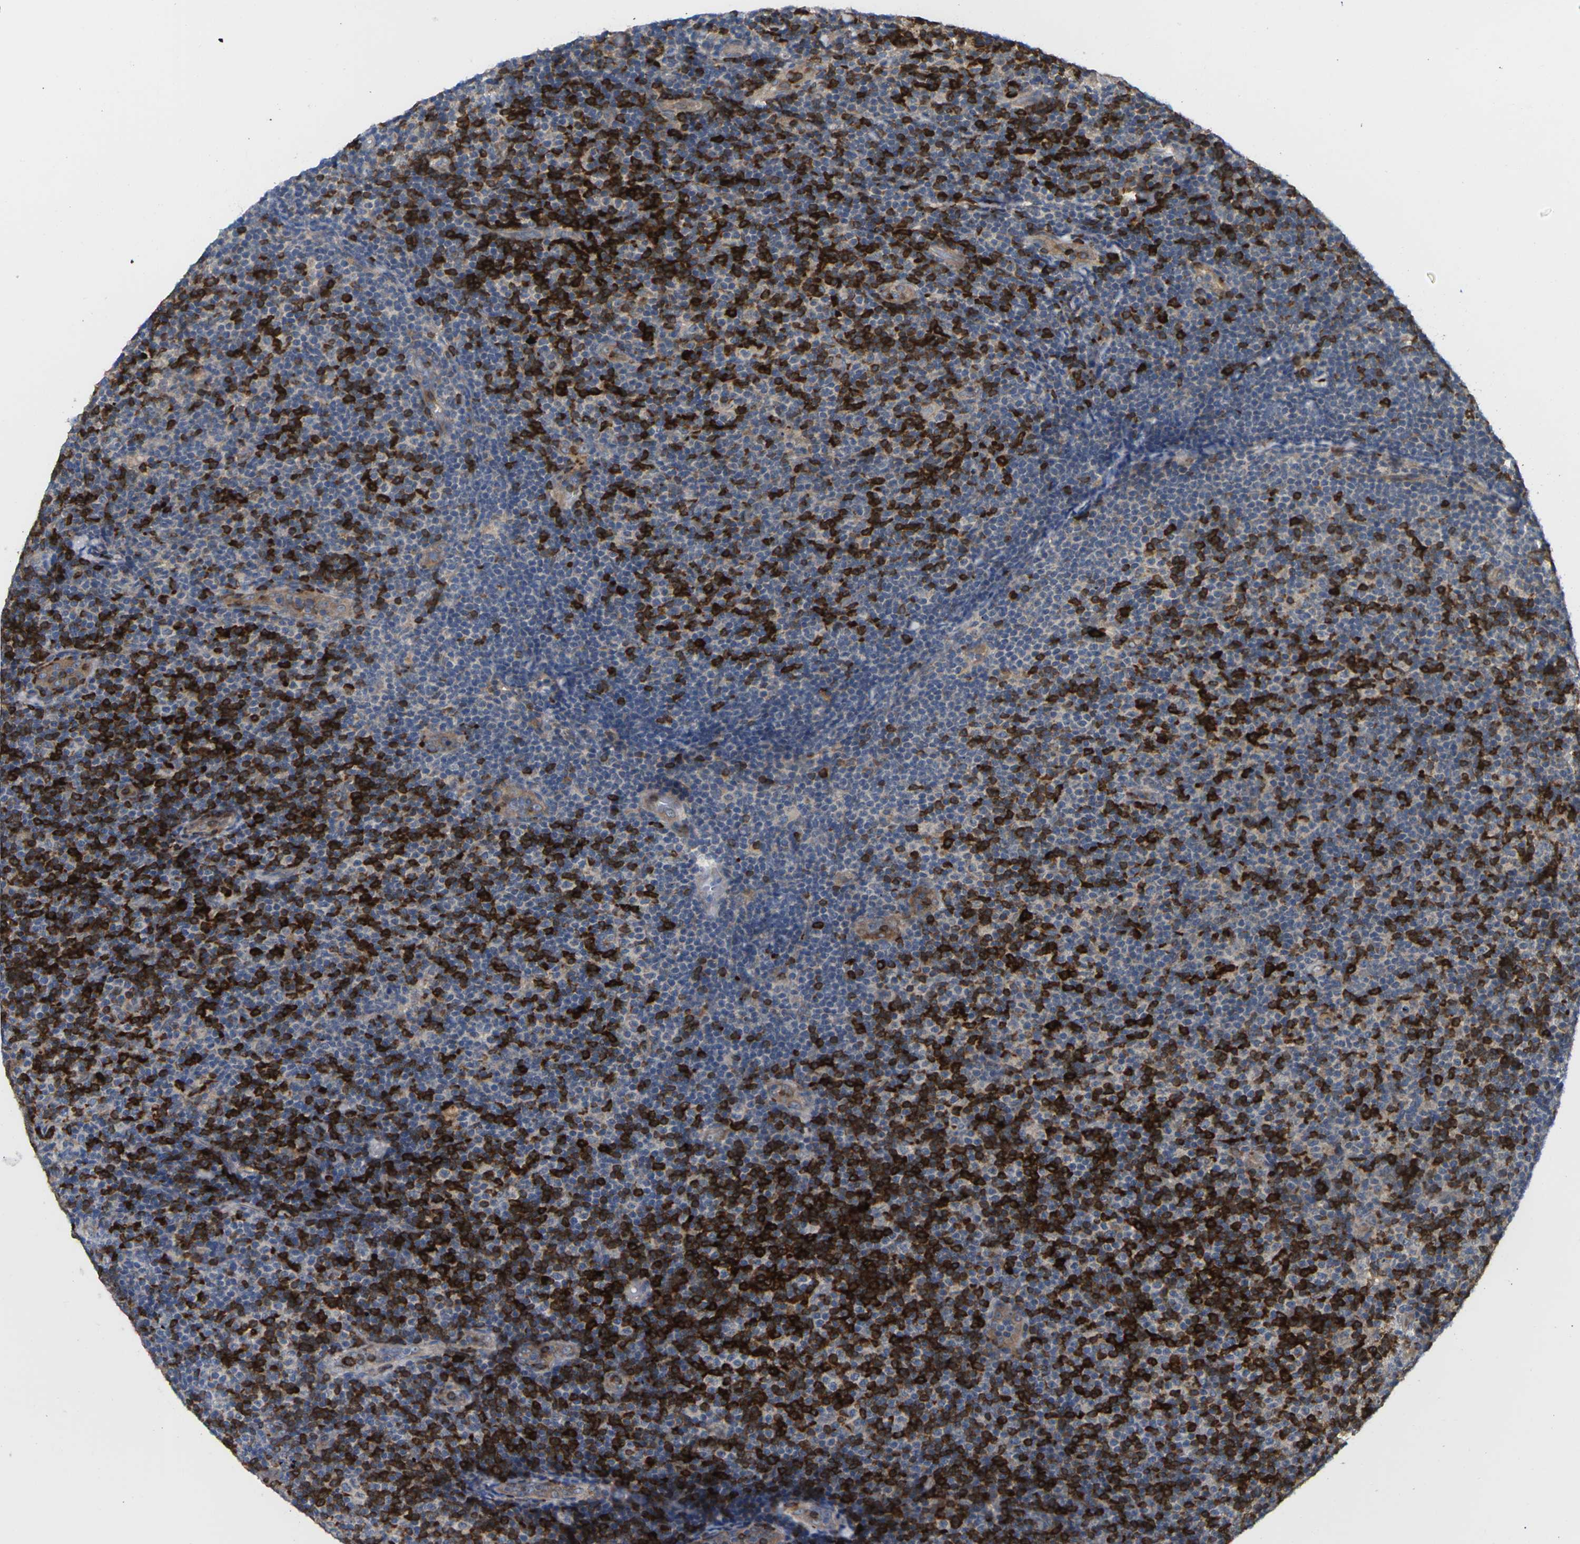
{"staining": {"intensity": "strong", "quantity": "25%-75%", "location": "cytoplasmic/membranous"}, "tissue": "lymphoma", "cell_type": "Tumor cells", "image_type": "cancer", "snomed": [{"axis": "morphology", "description": "Malignant lymphoma, non-Hodgkin's type, Low grade"}, {"axis": "topography", "description": "Lymph node"}], "caption": "Malignant lymphoma, non-Hodgkin's type (low-grade) stained with DAB immunohistochemistry (IHC) demonstrates high levels of strong cytoplasmic/membranous positivity in about 25%-75% of tumor cells.", "gene": "TIAM1", "patient": {"sex": "male", "age": 83}}